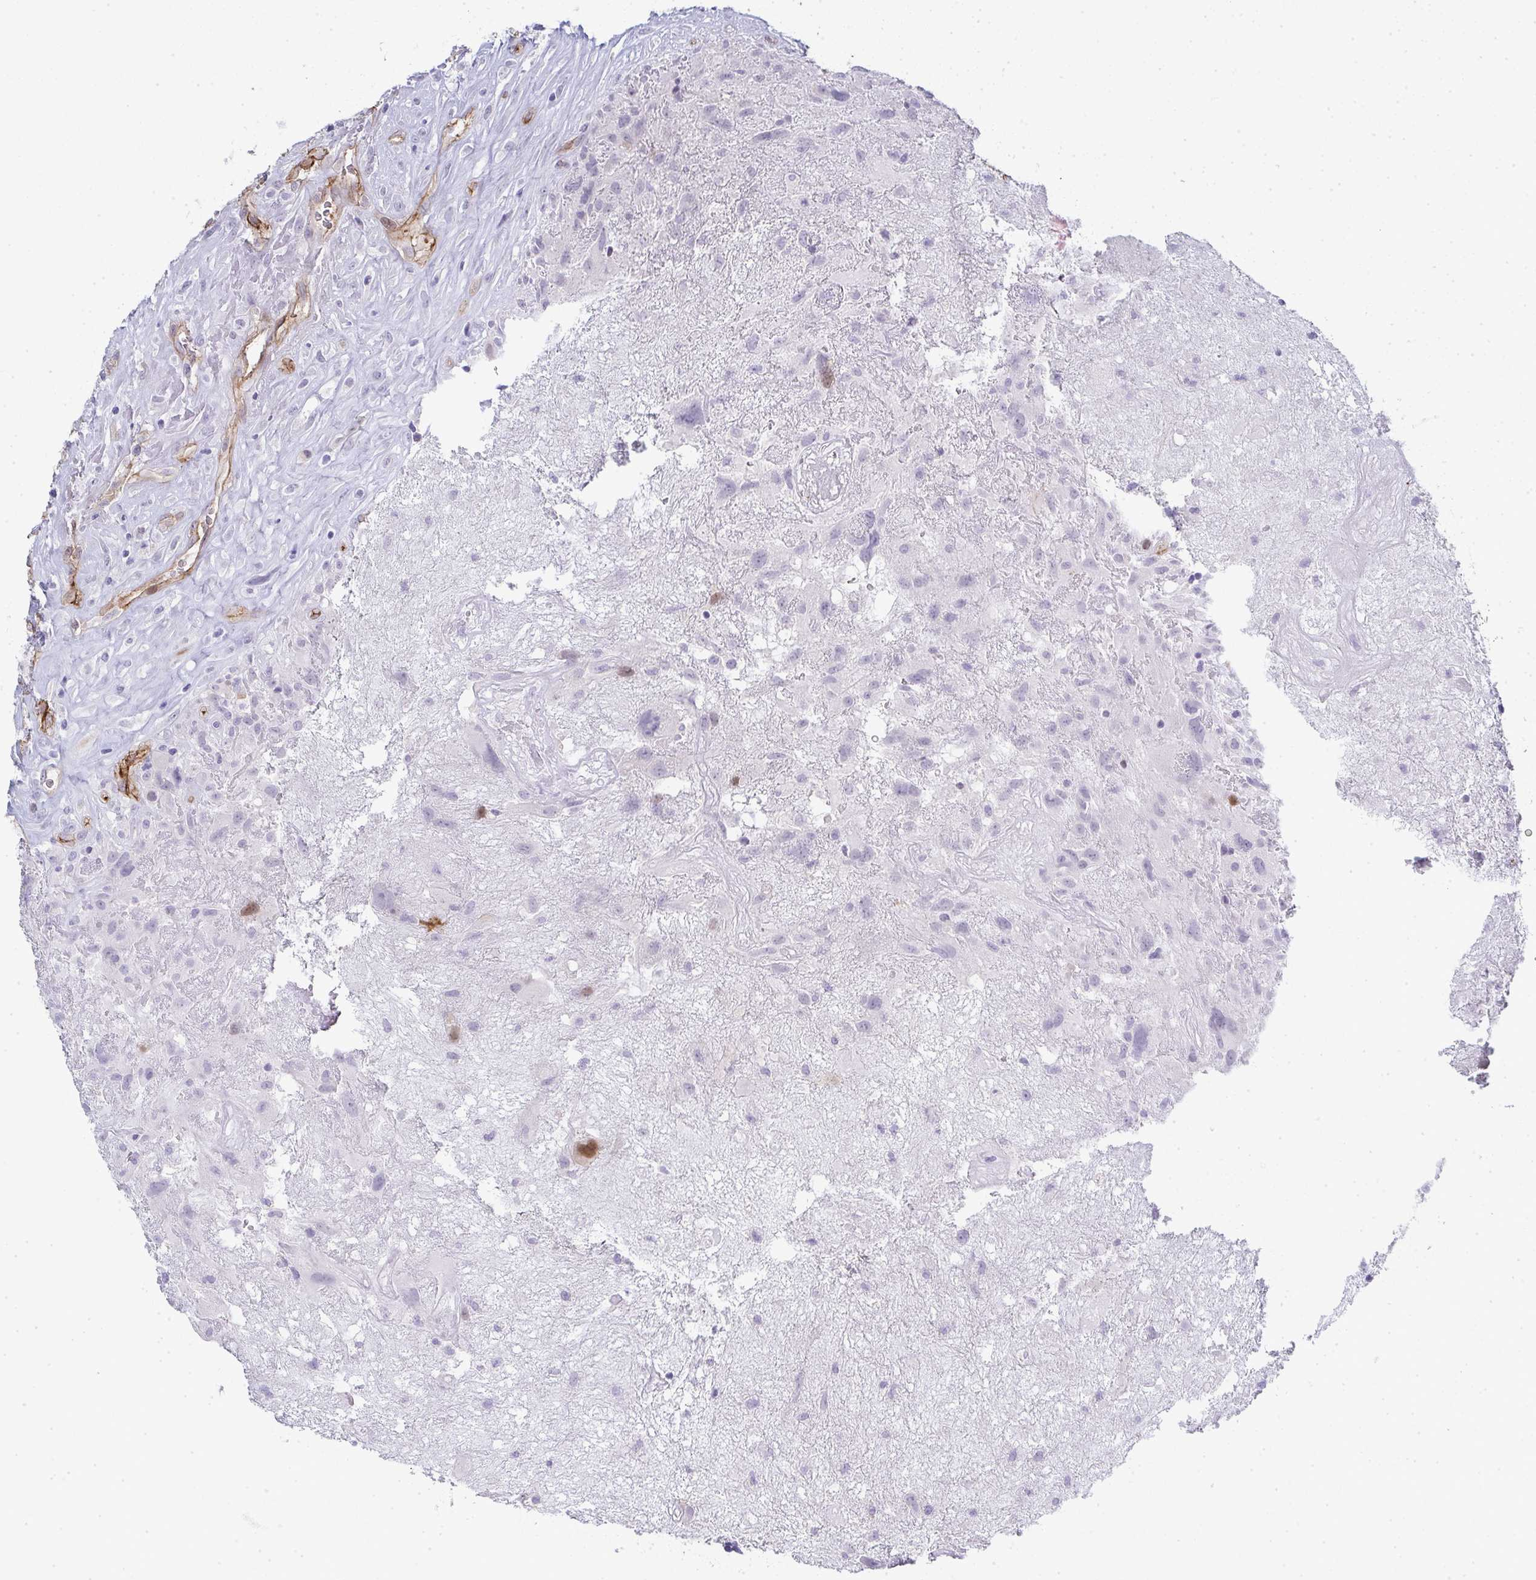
{"staining": {"intensity": "negative", "quantity": "none", "location": "none"}, "tissue": "glioma", "cell_type": "Tumor cells", "image_type": "cancer", "snomed": [{"axis": "morphology", "description": "Glioma, malignant, High grade"}, {"axis": "topography", "description": "Brain"}], "caption": "A photomicrograph of human glioma is negative for staining in tumor cells. Nuclei are stained in blue.", "gene": "UBE2S", "patient": {"sex": "male", "age": 46}}